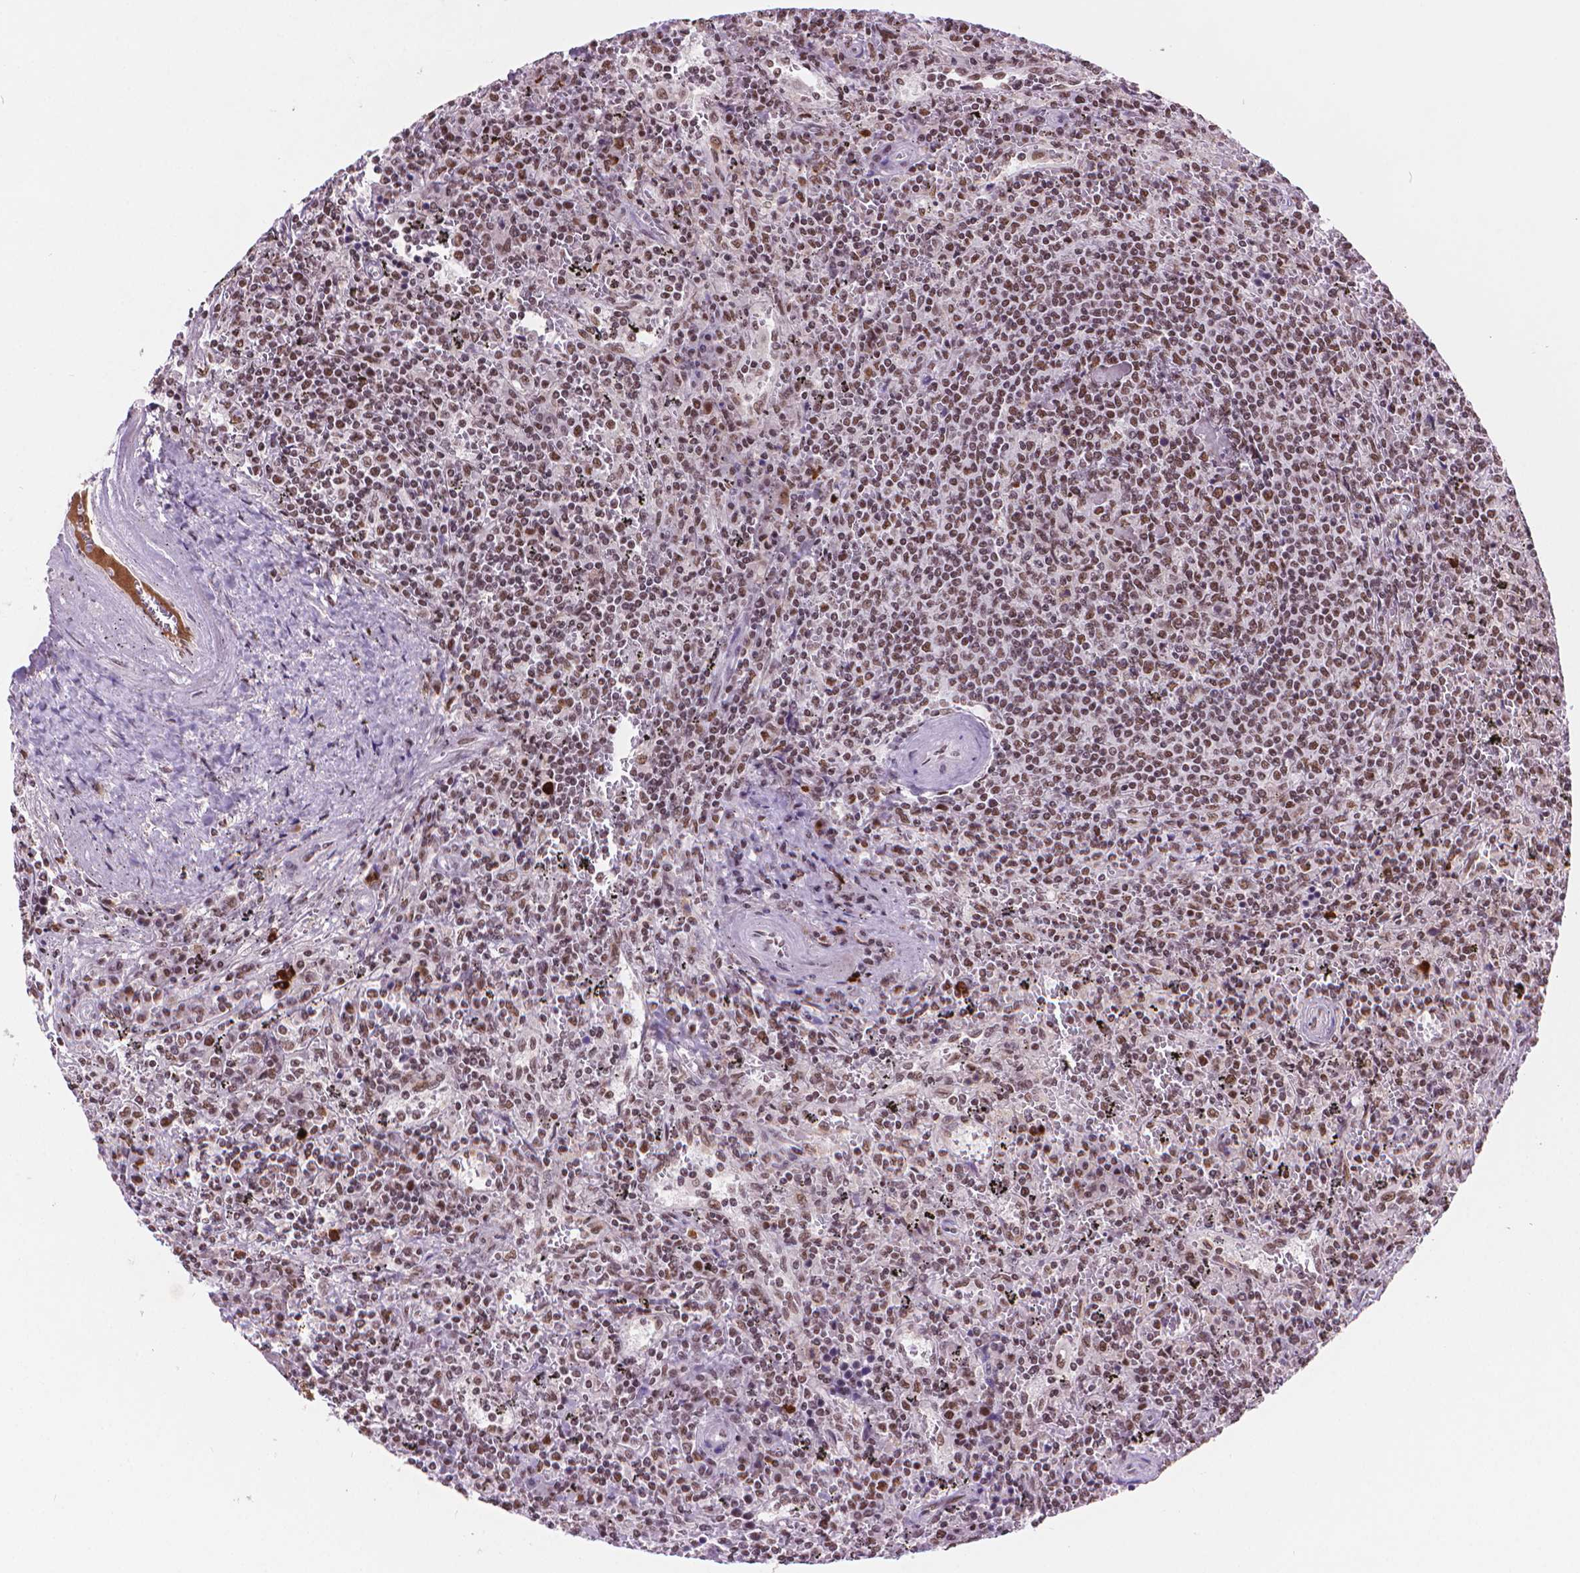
{"staining": {"intensity": "moderate", "quantity": "25%-75%", "location": "nuclear"}, "tissue": "lymphoma", "cell_type": "Tumor cells", "image_type": "cancer", "snomed": [{"axis": "morphology", "description": "Malignant lymphoma, non-Hodgkin's type, Low grade"}, {"axis": "topography", "description": "Spleen"}], "caption": "A photomicrograph showing moderate nuclear staining in about 25%-75% of tumor cells in low-grade malignant lymphoma, non-Hodgkin's type, as visualized by brown immunohistochemical staining.", "gene": "RPA4", "patient": {"sex": "male", "age": 62}}